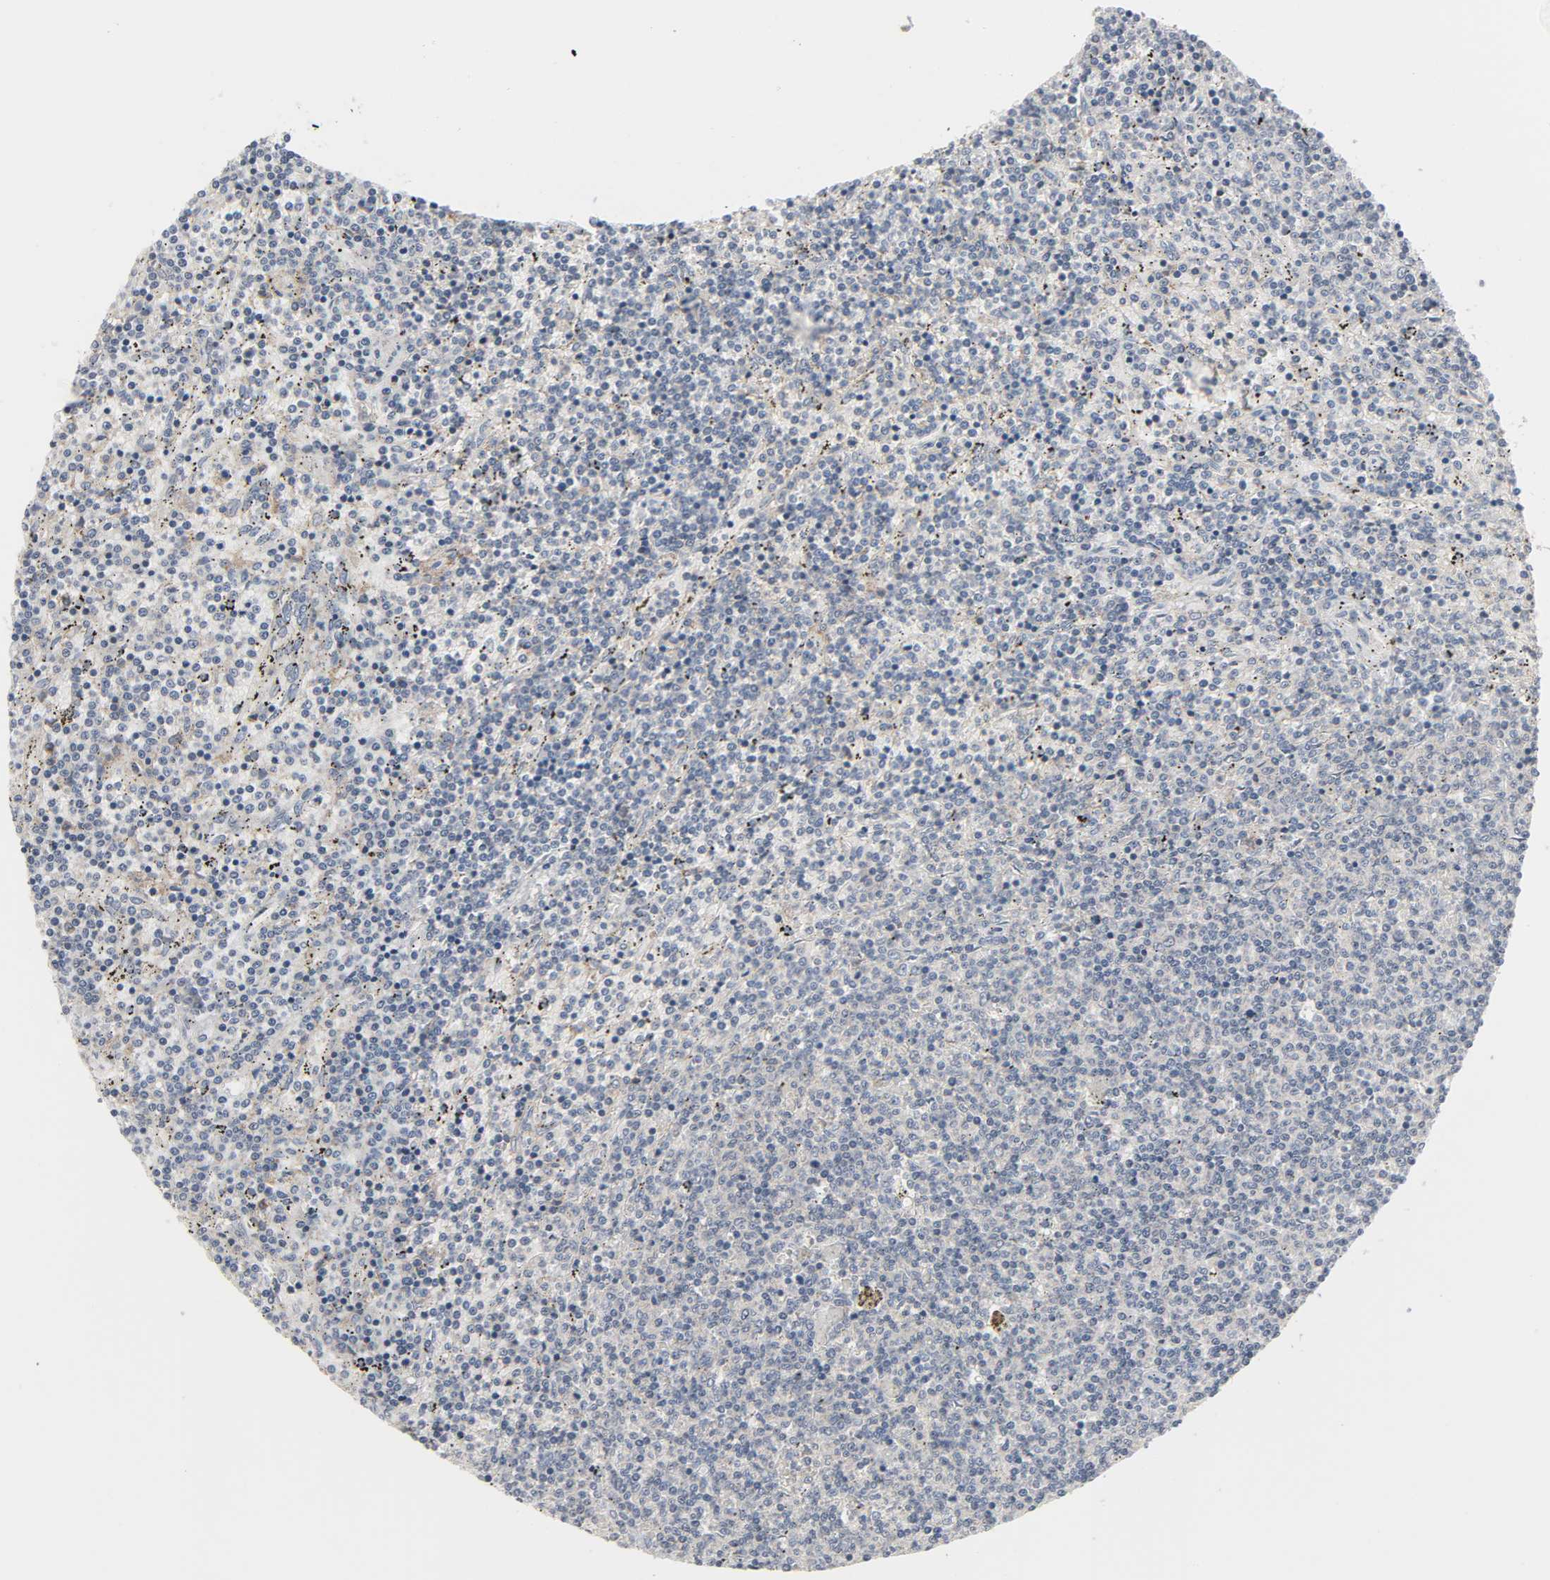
{"staining": {"intensity": "weak", "quantity": "25%-75%", "location": "cytoplasmic/membranous"}, "tissue": "lymphoma", "cell_type": "Tumor cells", "image_type": "cancer", "snomed": [{"axis": "morphology", "description": "Malignant lymphoma, non-Hodgkin's type, Low grade"}, {"axis": "topography", "description": "Spleen"}], "caption": "Immunohistochemical staining of low-grade malignant lymphoma, non-Hodgkin's type demonstrates low levels of weak cytoplasmic/membranous protein staining in approximately 25%-75% of tumor cells.", "gene": "CLIP1", "patient": {"sex": "female", "age": 50}}